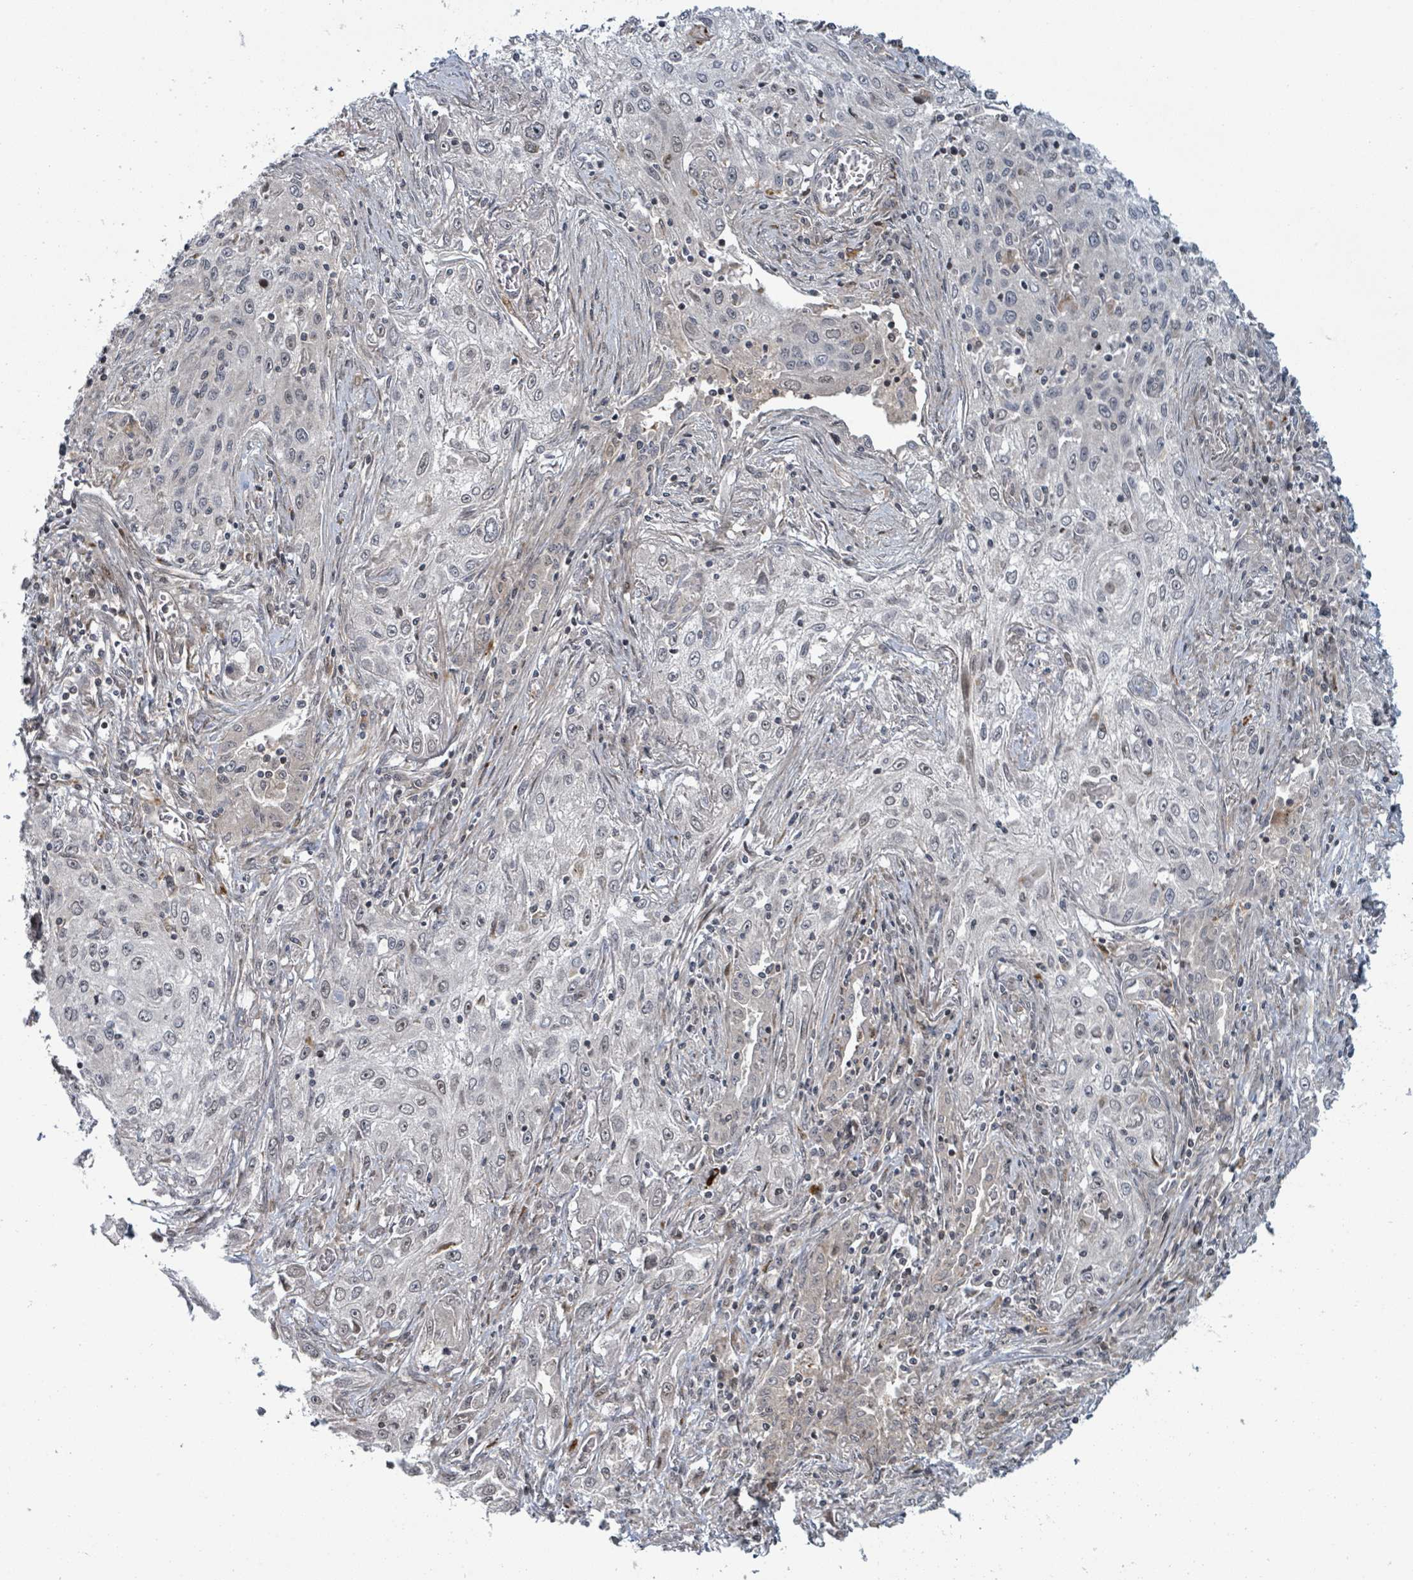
{"staining": {"intensity": "negative", "quantity": "none", "location": "none"}, "tissue": "lung cancer", "cell_type": "Tumor cells", "image_type": "cancer", "snomed": [{"axis": "morphology", "description": "Squamous cell carcinoma, NOS"}, {"axis": "topography", "description": "Lung"}], "caption": "Photomicrograph shows no protein staining in tumor cells of lung cancer (squamous cell carcinoma) tissue.", "gene": "GTF3C1", "patient": {"sex": "female", "age": 69}}